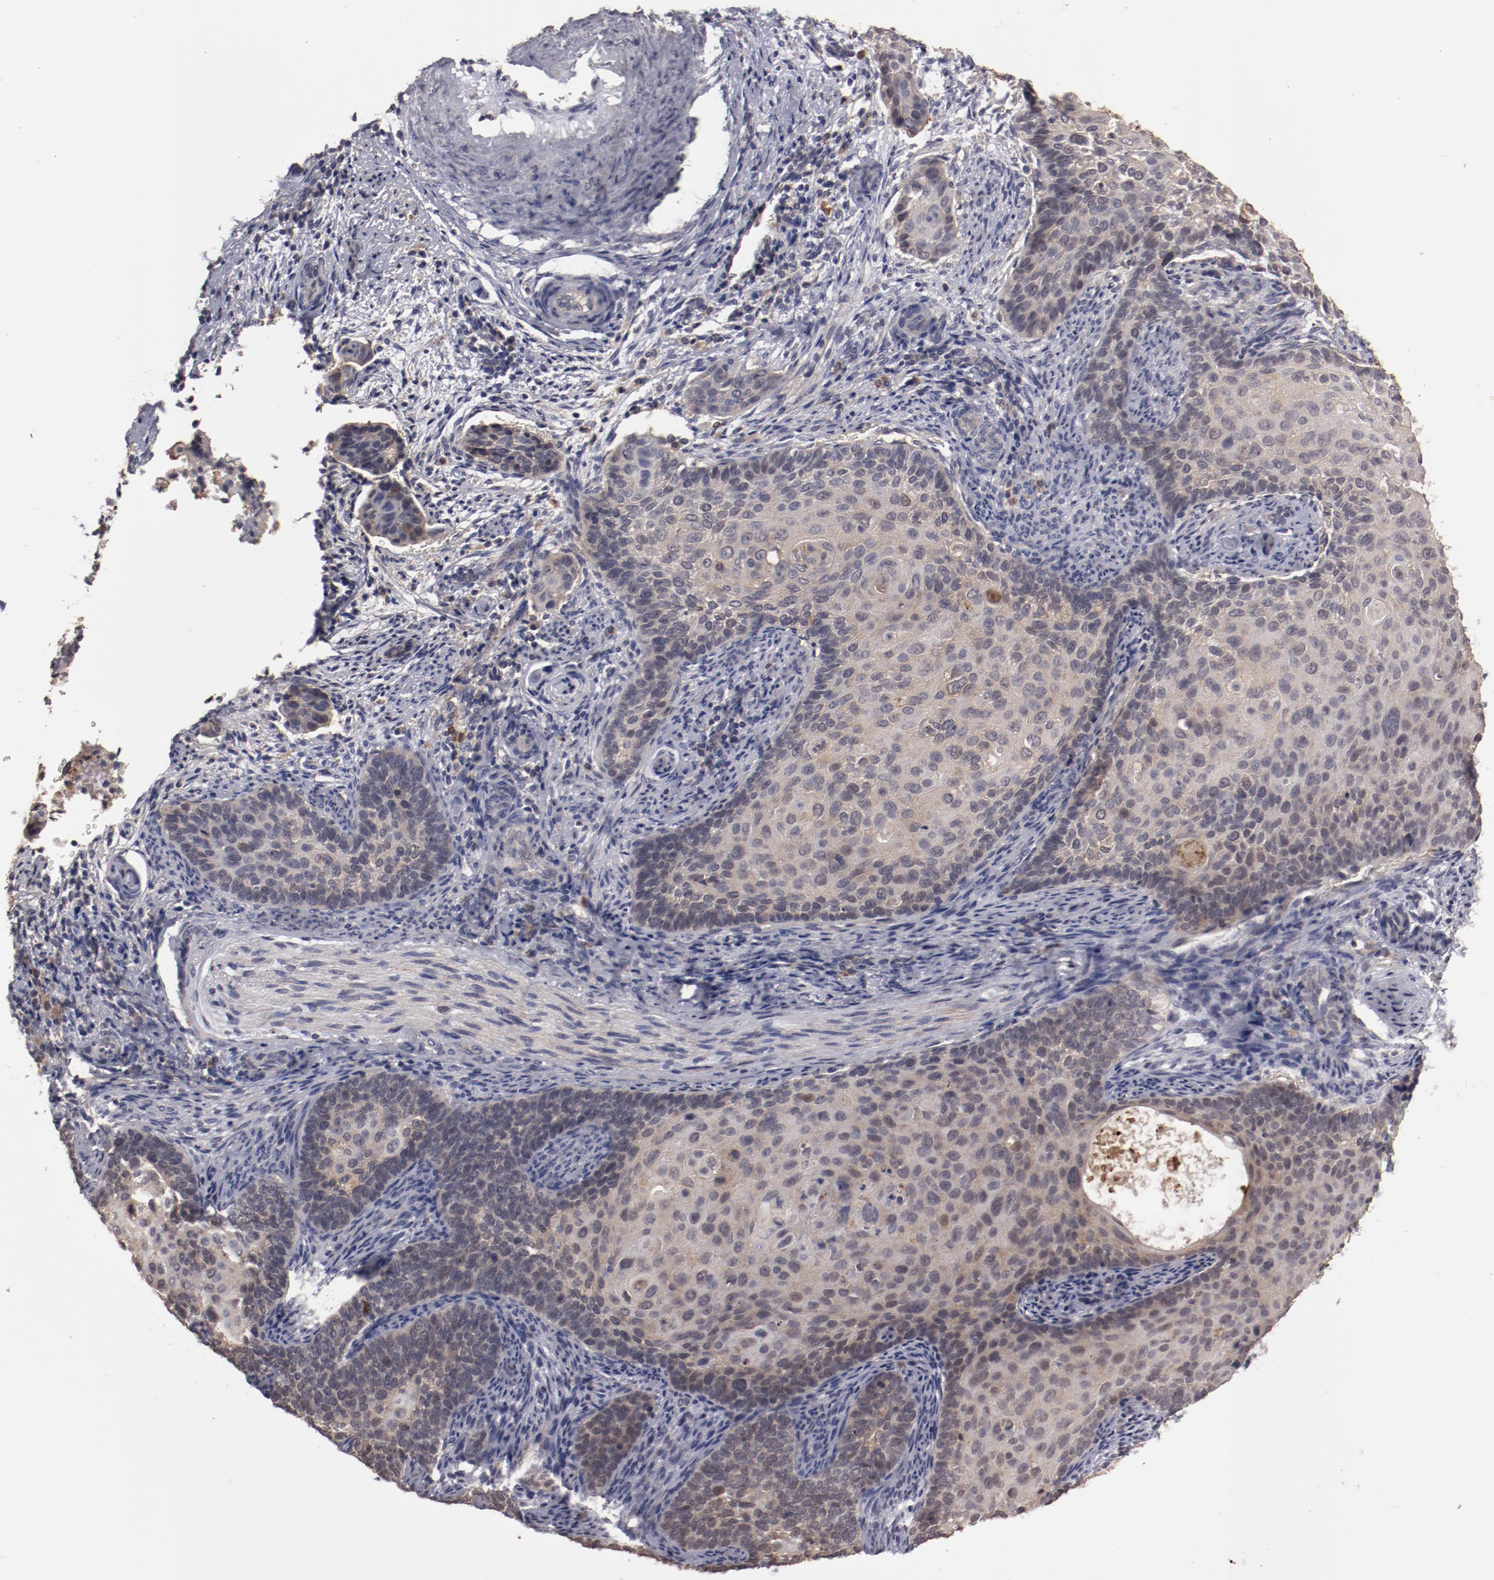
{"staining": {"intensity": "moderate", "quantity": "<25%", "location": "cytoplasmic/membranous"}, "tissue": "cervical cancer", "cell_type": "Tumor cells", "image_type": "cancer", "snomed": [{"axis": "morphology", "description": "Squamous cell carcinoma, NOS"}, {"axis": "topography", "description": "Cervix"}], "caption": "Protein analysis of cervical cancer tissue demonstrates moderate cytoplasmic/membranous expression in about <25% of tumor cells.", "gene": "LRRC75B", "patient": {"sex": "female", "age": 33}}